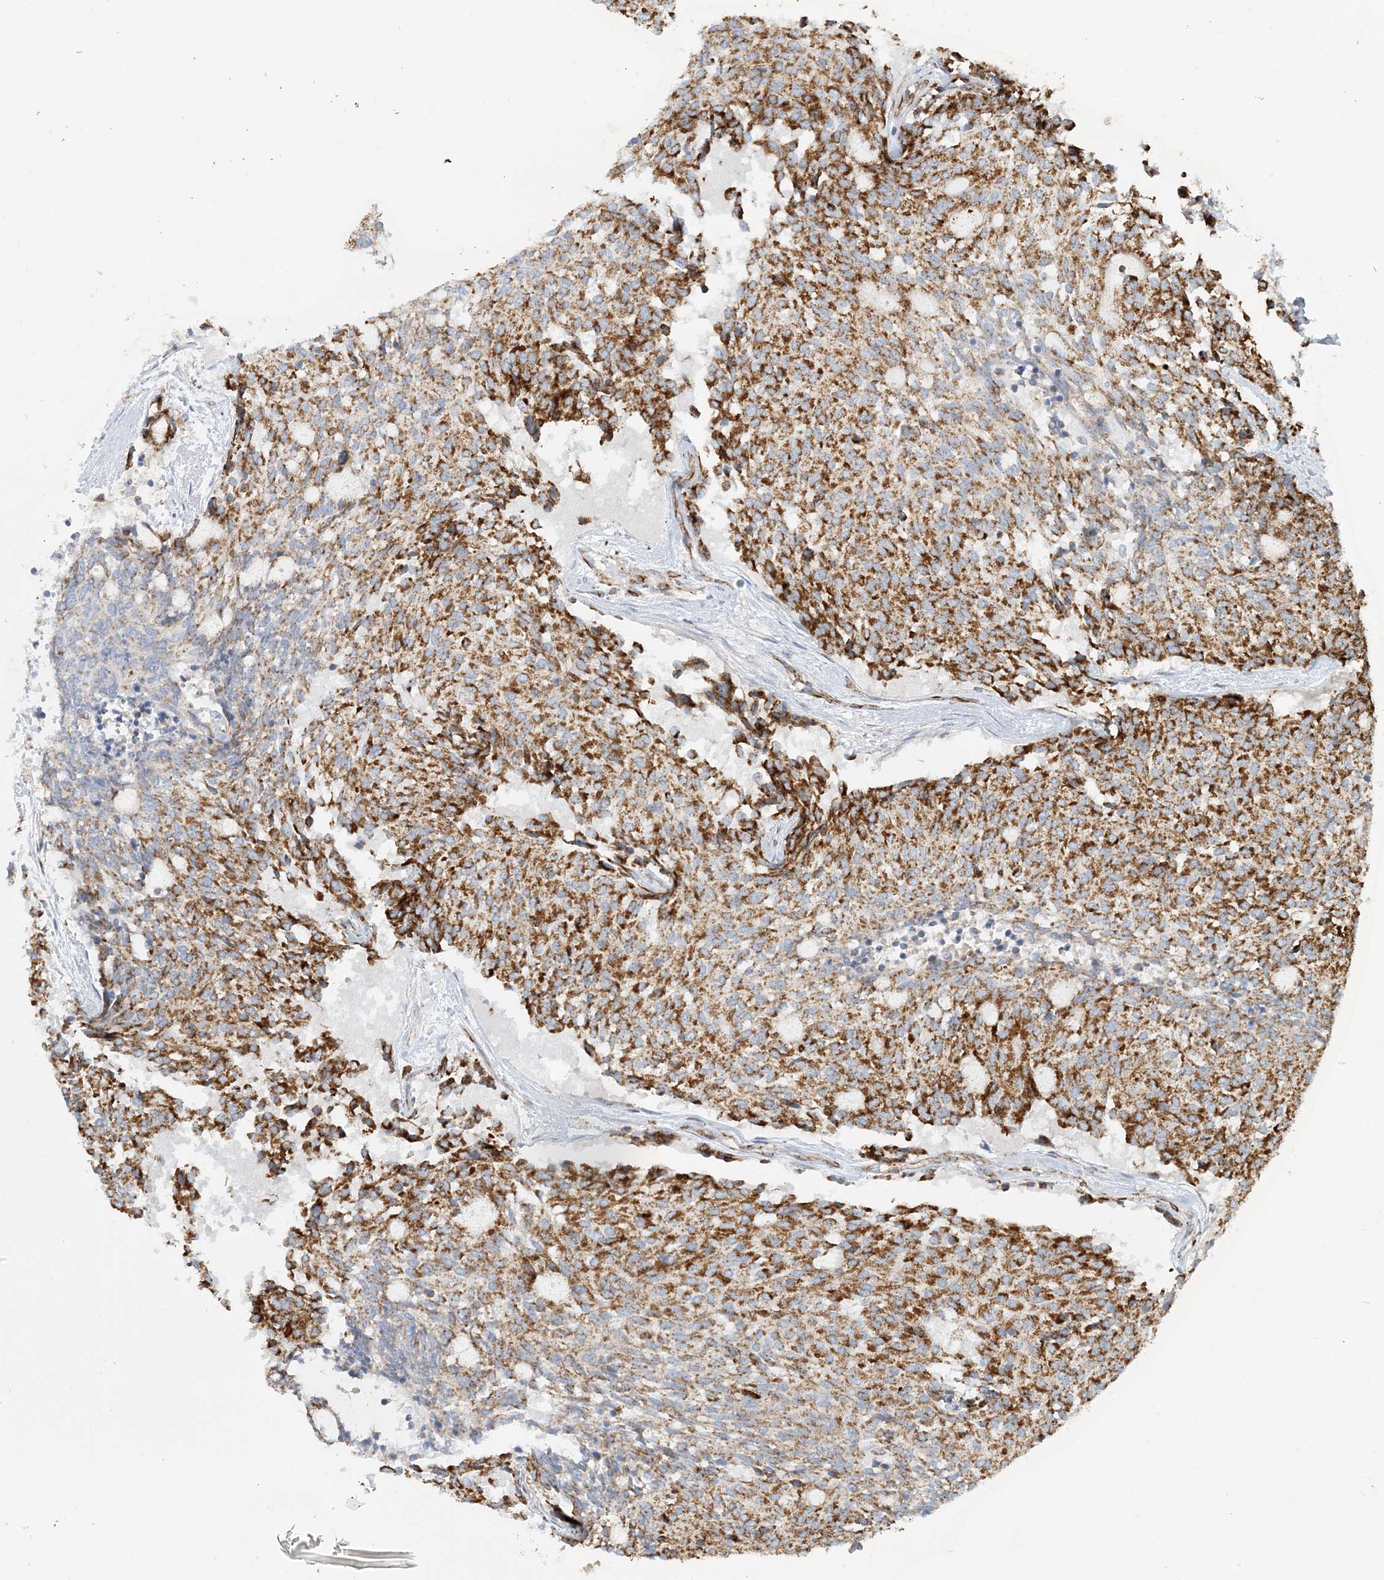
{"staining": {"intensity": "moderate", "quantity": ">75%", "location": "cytoplasmic/membranous"}, "tissue": "carcinoid", "cell_type": "Tumor cells", "image_type": "cancer", "snomed": [{"axis": "morphology", "description": "Carcinoid, malignant, NOS"}, {"axis": "topography", "description": "Pancreas"}], "caption": "Moderate cytoplasmic/membranous protein expression is appreciated in approximately >75% of tumor cells in carcinoid (malignant).", "gene": "COA3", "patient": {"sex": "female", "age": 54}}